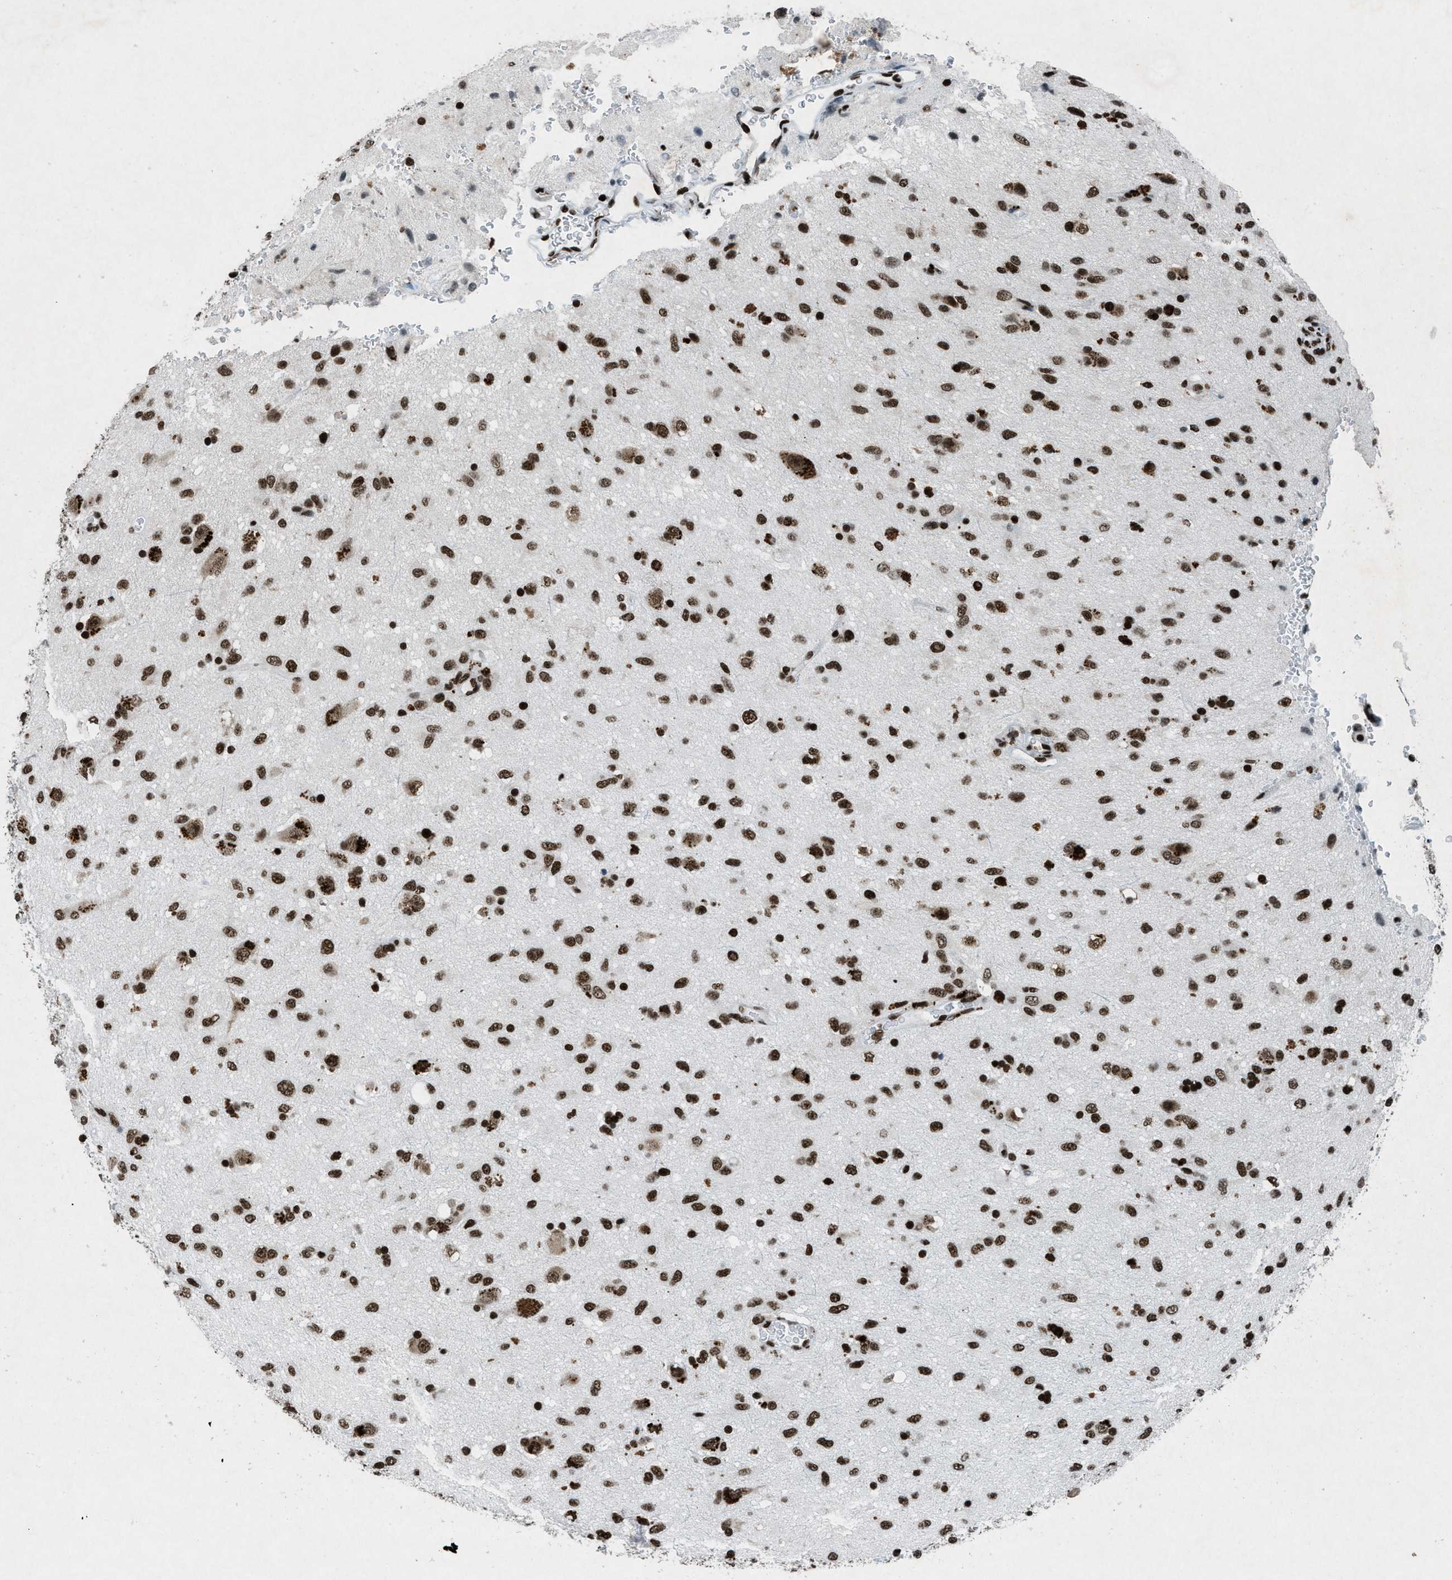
{"staining": {"intensity": "strong", "quantity": ">75%", "location": "nuclear"}, "tissue": "glioma", "cell_type": "Tumor cells", "image_type": "cancer", "snomed": [{"axis": "morphology", "description": "Glioma, malignant, Low grade"}, {"axis": "topography", "description": "Brain"}], "caption": "Immunohistochemistry of human malignant glioma (low-grade) reveals high levels of strong nuclear expression in approximately >75% of tumor cells. The staining was performed using DAB to visualize the protein expression in brown, while the nuclei were stained in blue with hematoxylin (Magnification: 20x).", "gene": "NXF1", "patient": {"sex": "male", "age": 77}}